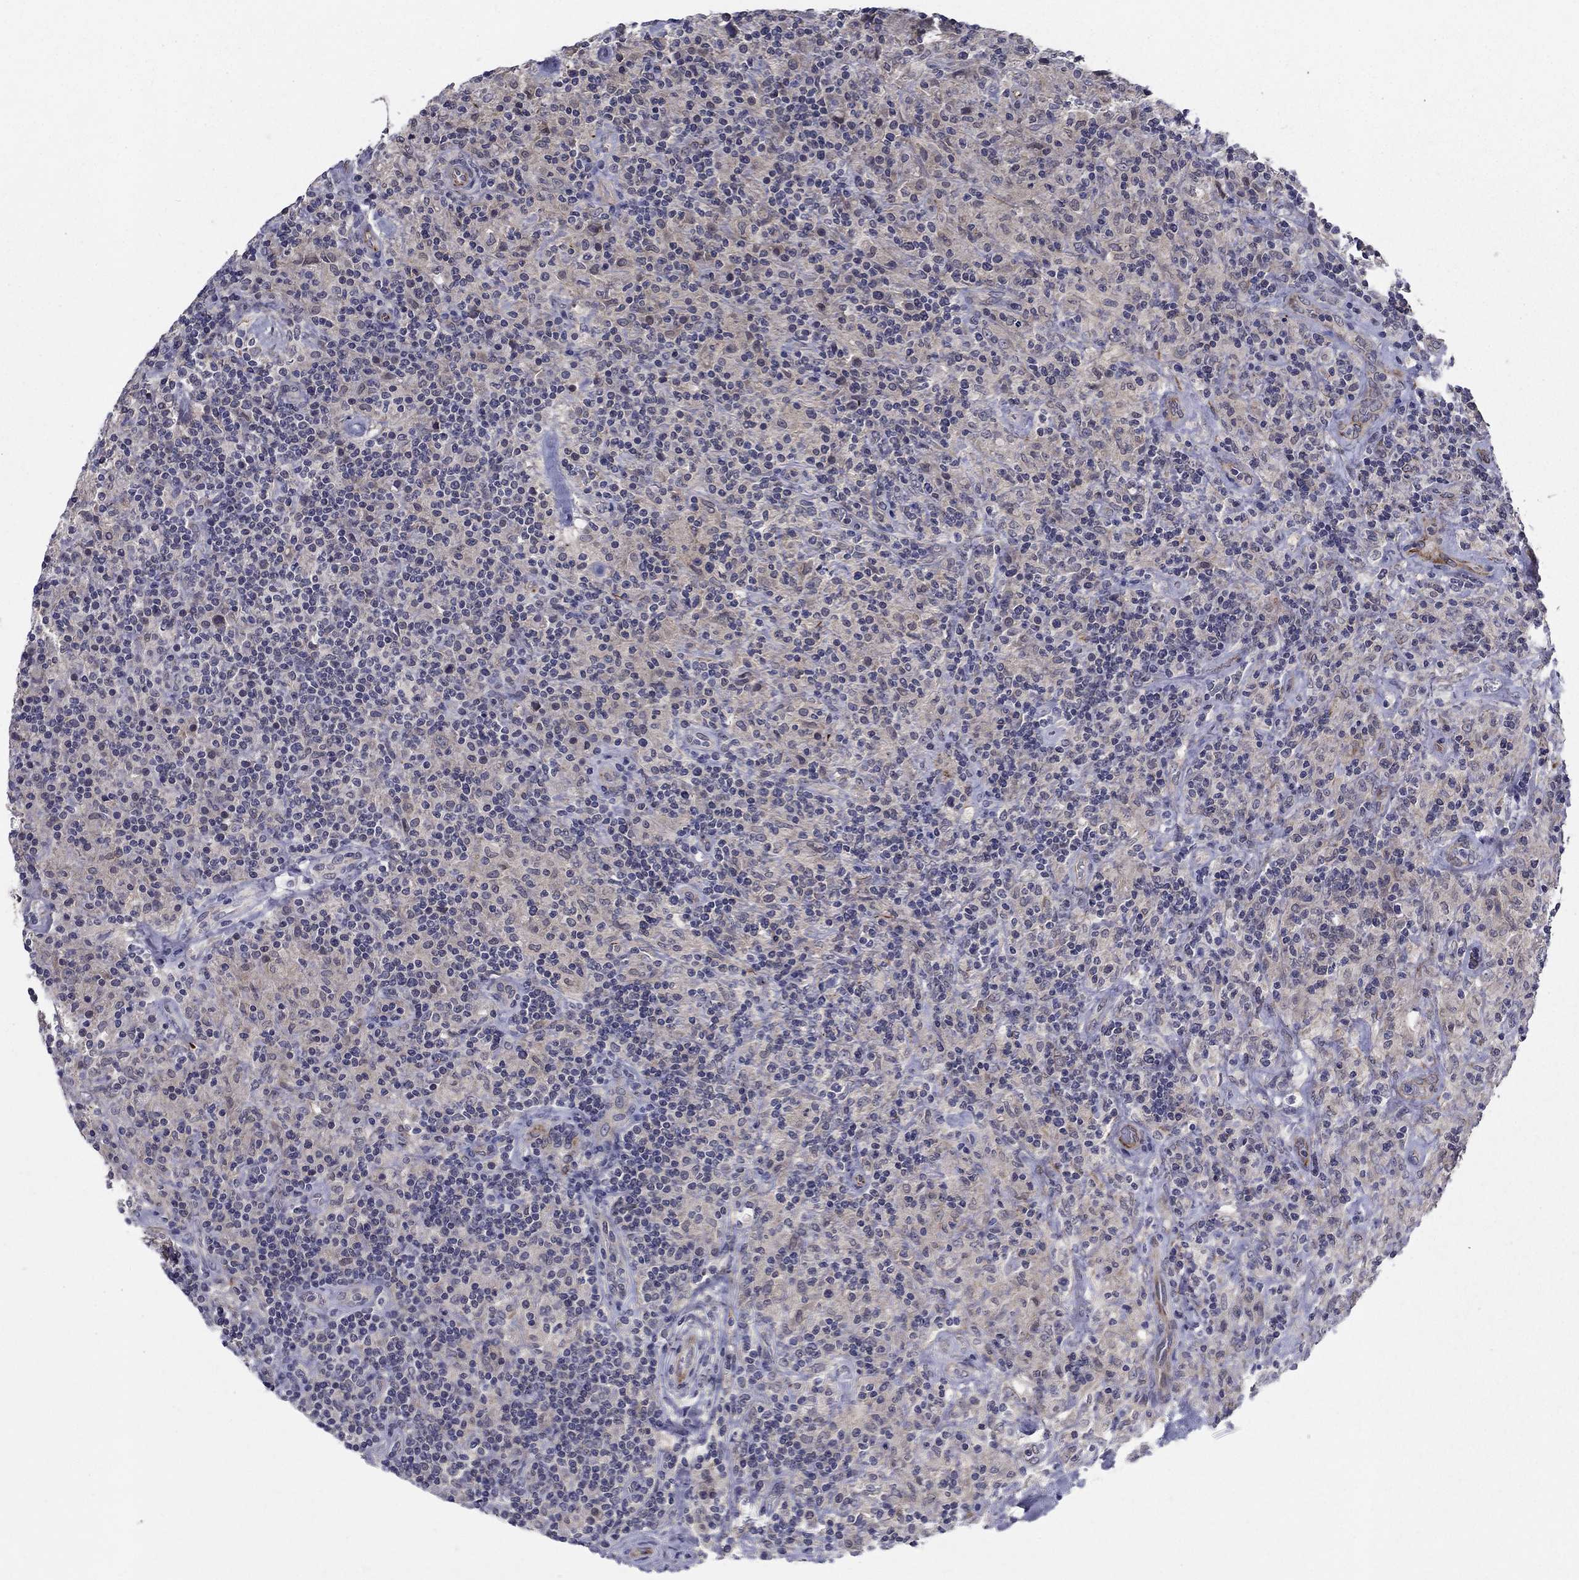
{"staining": {"intensity": "negative", "quantity": "none", "location": "none"}, "tissue": "lymphoma", "cell_type": "Tumor cells", "image_type": "cancer", "snomed": [{"axis": "morphology", "description": "Hodgkin's disease, NOS"}, {"axis": "topography", "description": "Lymph node"}], "caption": "Lymphoma was stained to show a protein in brown. There is no significant positivity in tumor cells. (Brightfield microscopy of DAB (3,3'-diaminobenzidine) immunohistochemistry at high magnification).", "gene": "LACTB2", "patient": {"sex": "male", "age": 70}}